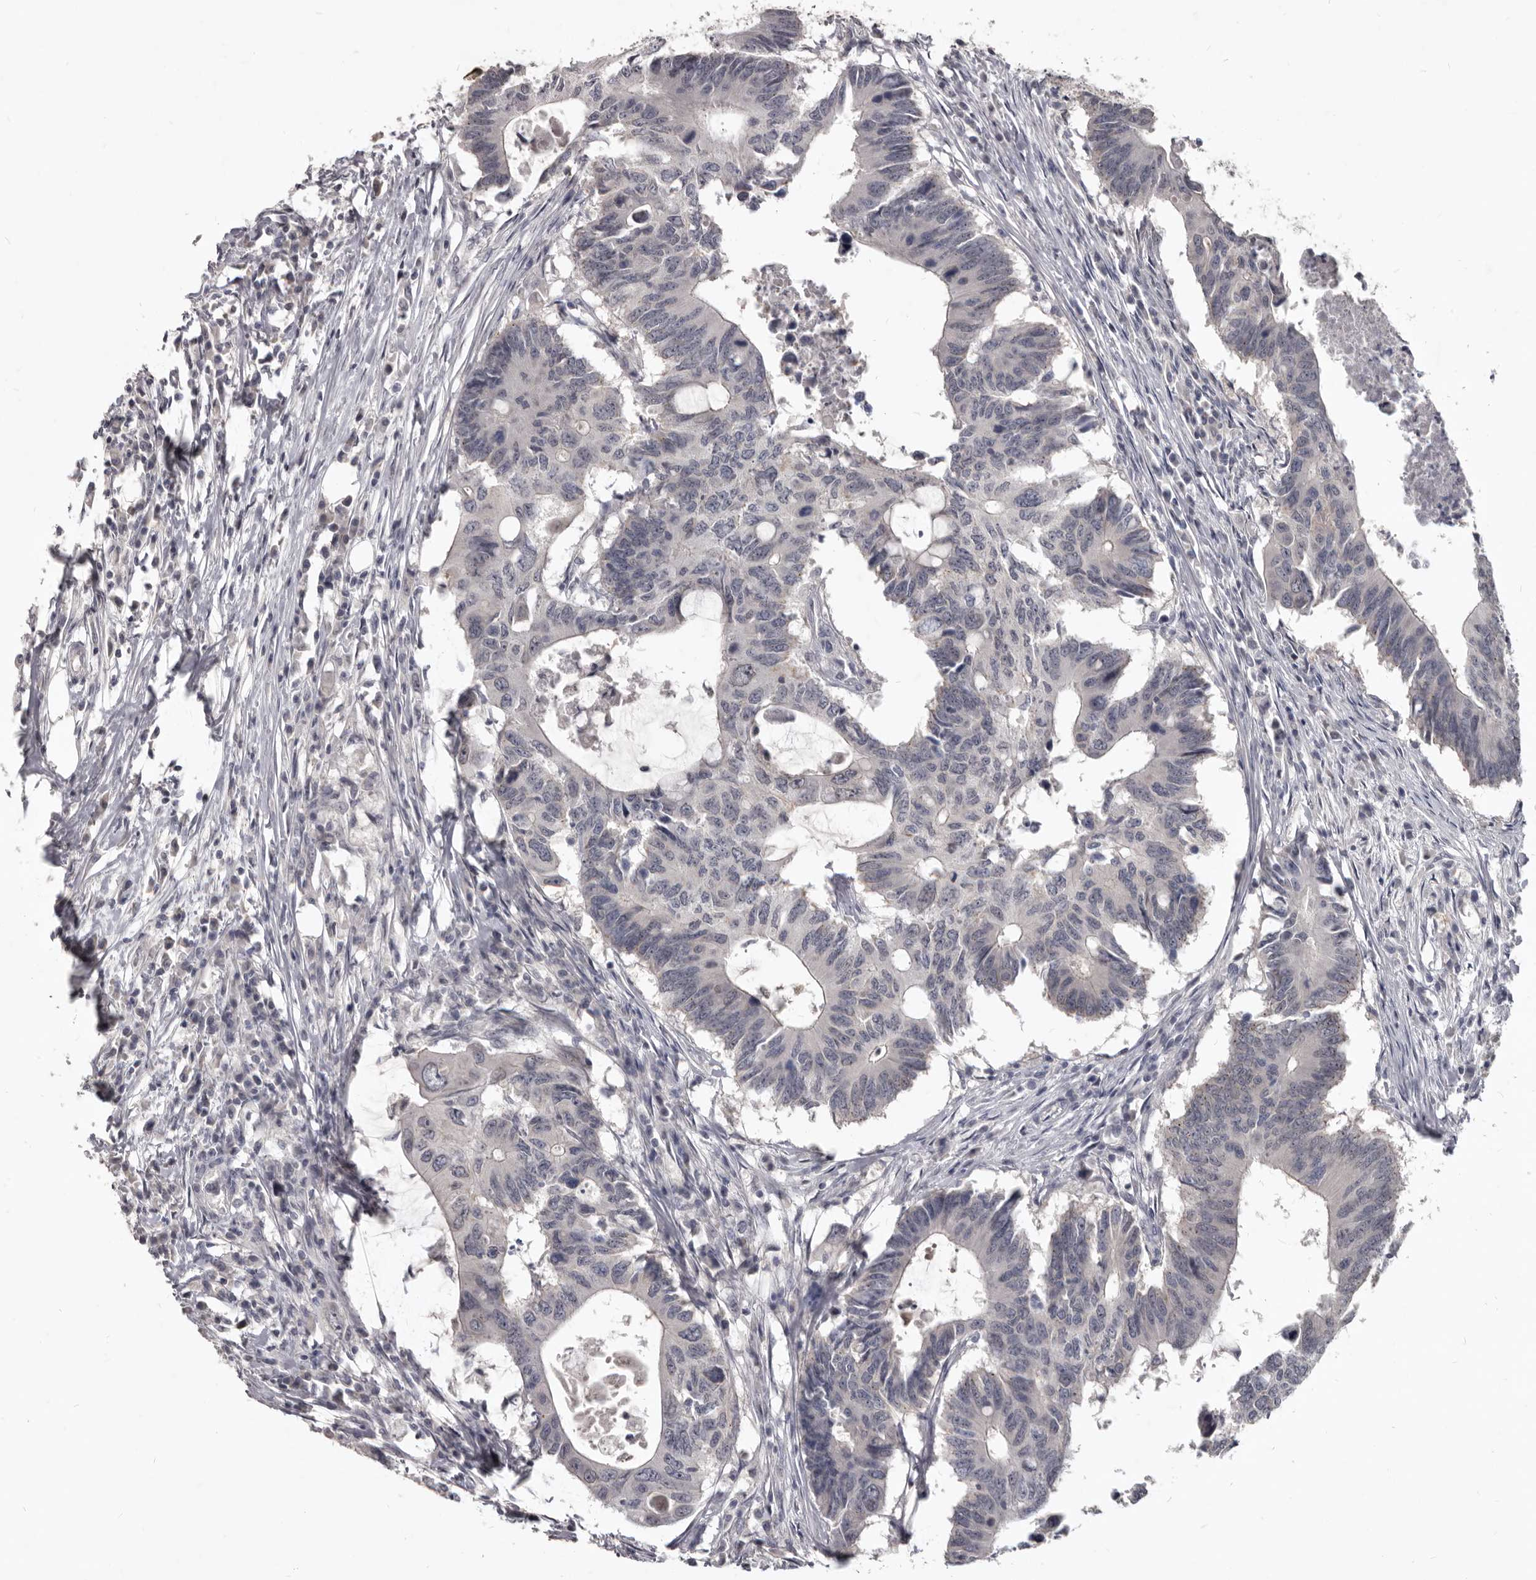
{"staining": {"intensity": "negative", "quantity": "none", "location": "none"}, "tissue": "colorectal cancer", "cell_type": "Tumor cells", "image_type": "cancer", "snomed": [{"axis": "morphology", "description": "Adenocarcinoma, NOS"}, {"axis": "topography", "description": "Colon"}], "caption": "The immunohistochemistry image has no significant expression in tumor cells of colorectal adenocarcinoma tissue. (Immunohistochemistry (ihc), brightfield microscopy, high magnification).", "gene": "SULT1E1", "patient": {"sex": "male", "age": 71}}